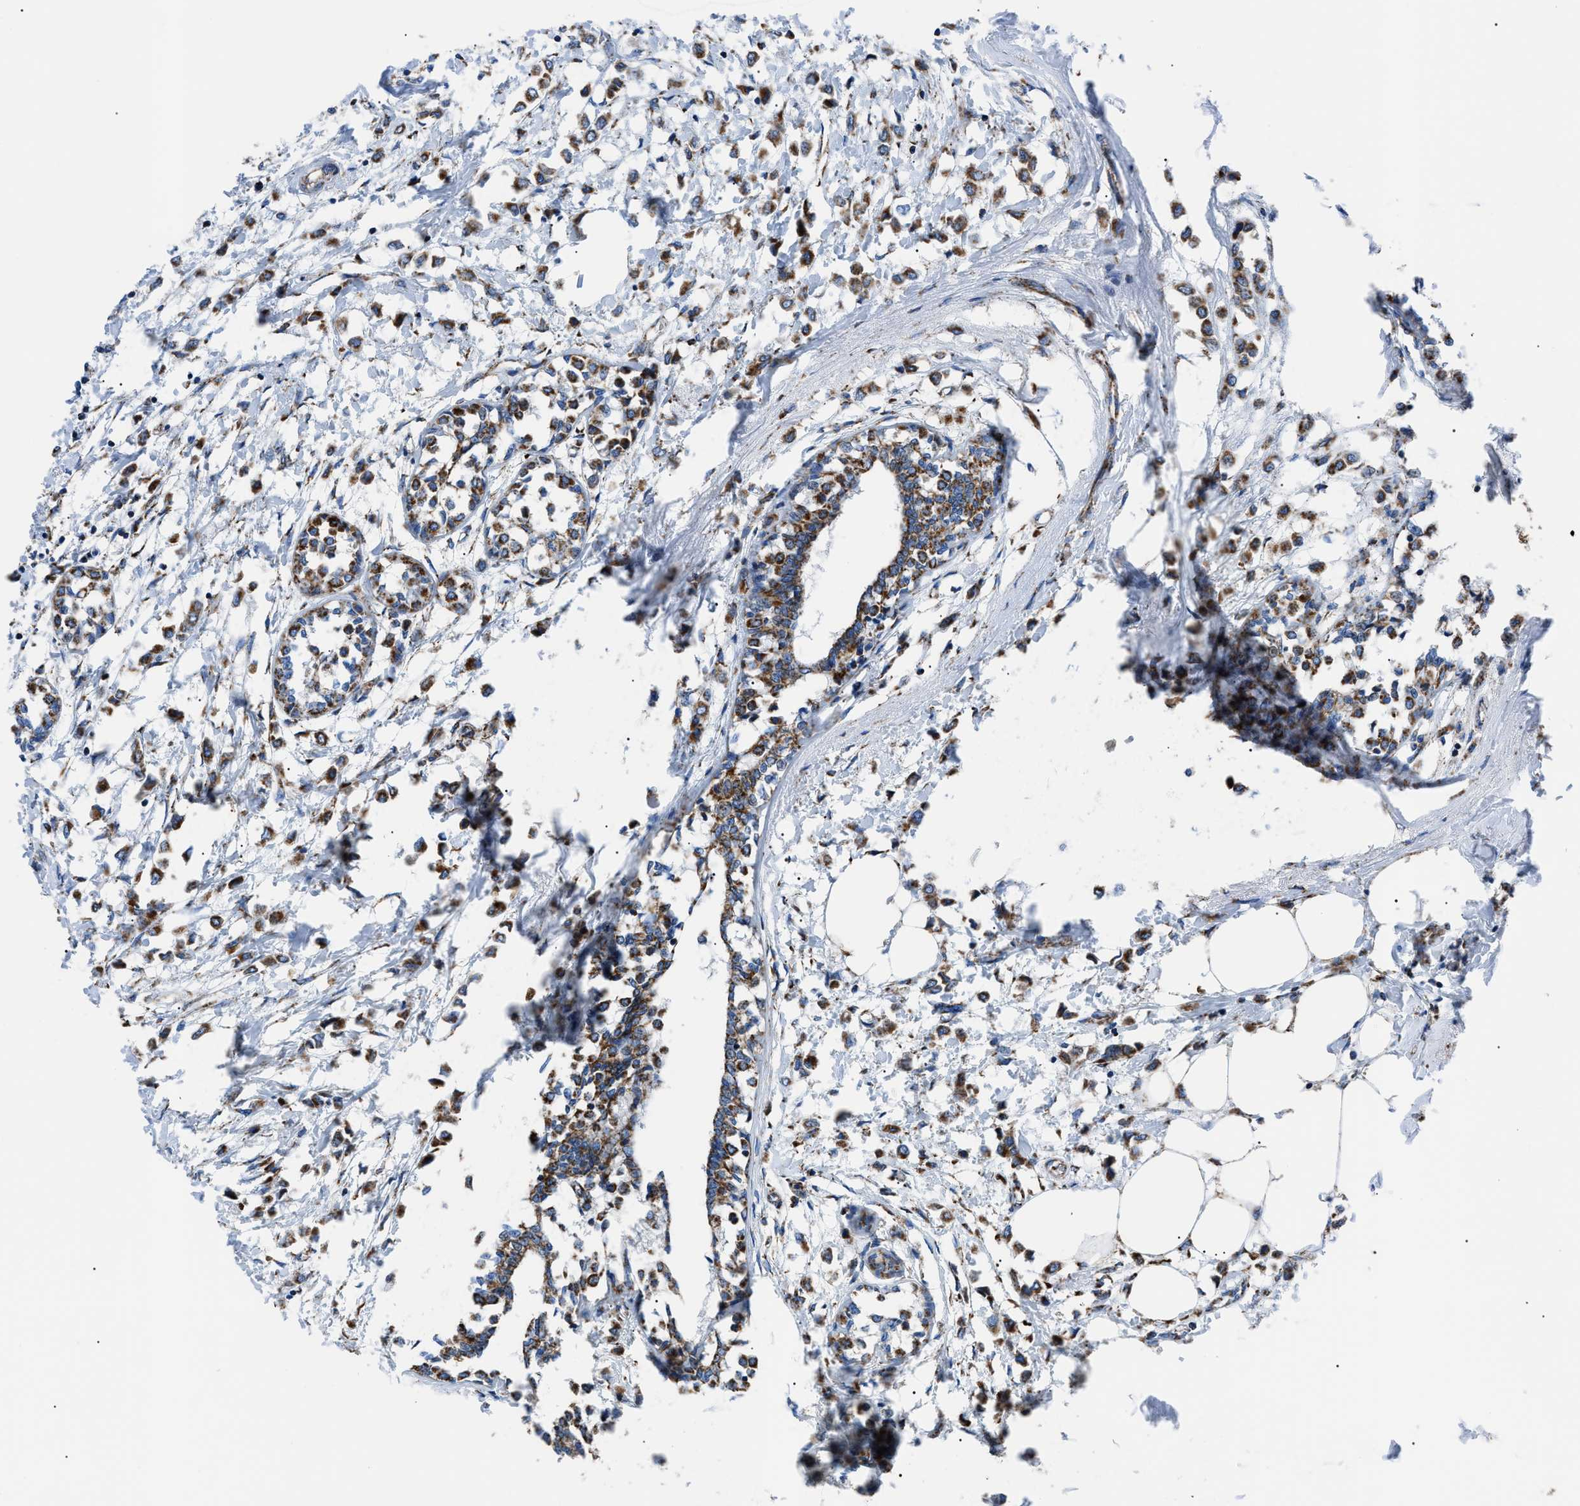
{"staining": {"intensity": "strong", "quantity": ">75%", "location": "cytoplasmic/membranous"}, "tissue": "breast cancer", "cell_type": "Tumor cells", "image_type": "cancer", "snomed": [{"axis": "morphology", "description": "Lobular carcinoma"}, {"axis": "topography", "description": "Breast"}], "caption": "Tumor cells exhibit high levels of strong cytoplasmic/membranous positivity in approximately >75% of cells in breast cancer. Nuclei are stained in blue.", "gene": "PHB2", "patient": {"sex": "female", "age": 51}}